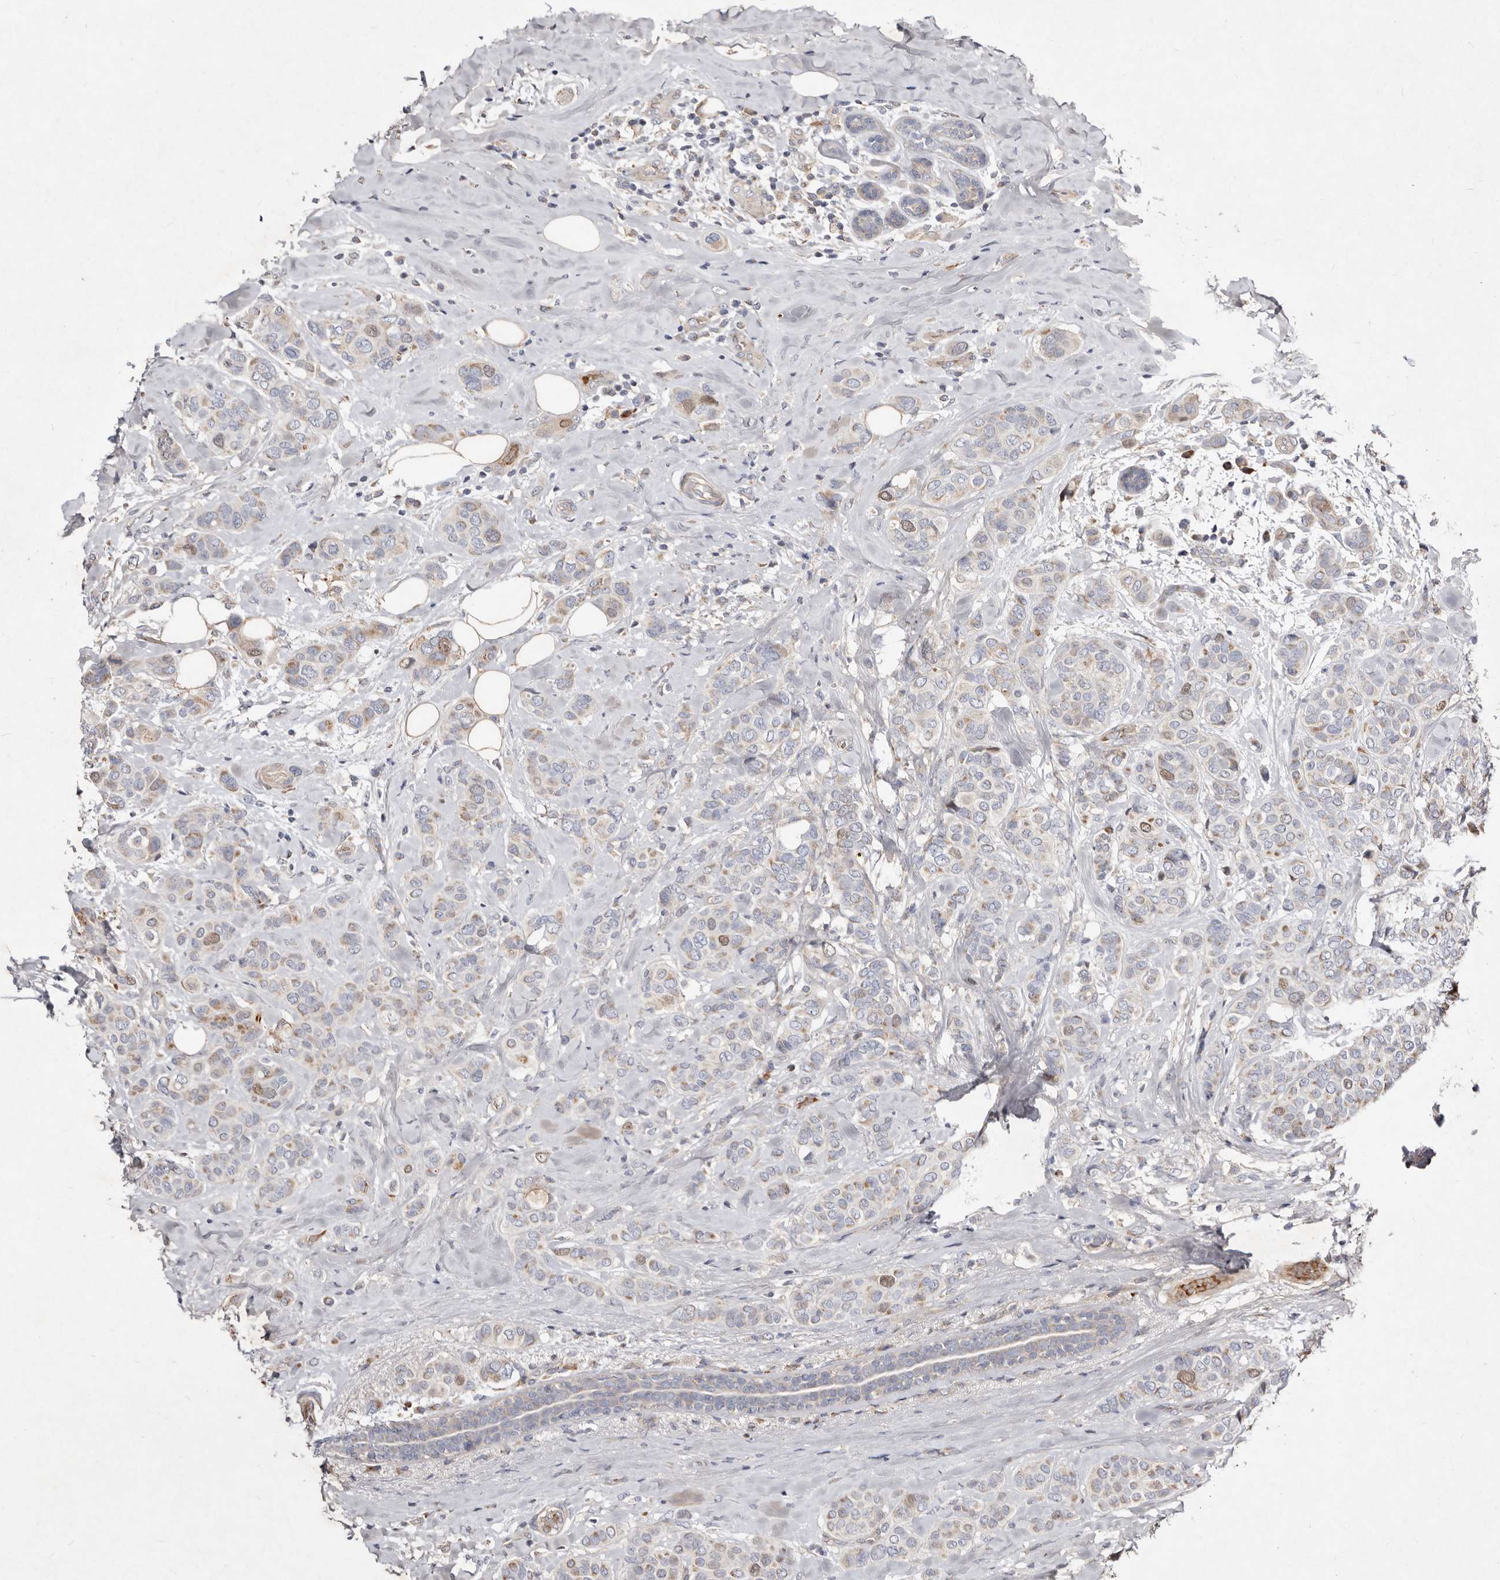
{"staining": {"intensity": "weak", "quantity": "<25%", "location": "cytoplasmic/membranous"}, "tissue": "breast cancer", "cell_type": "Tumor cells", "image_type": "cancer", "snomed": [{"axis": "morphology", "description": "Lobular carcinoma"}, {"axis": "topography", "description": "Breast"}], "caption": "Immunohistochemical staining of human breast cancer (lobular carcinoma) exhibits no significant expression in tumor cells.", "gene": "SLC25A20", "patient": {"sex": "female", "age": 51}}